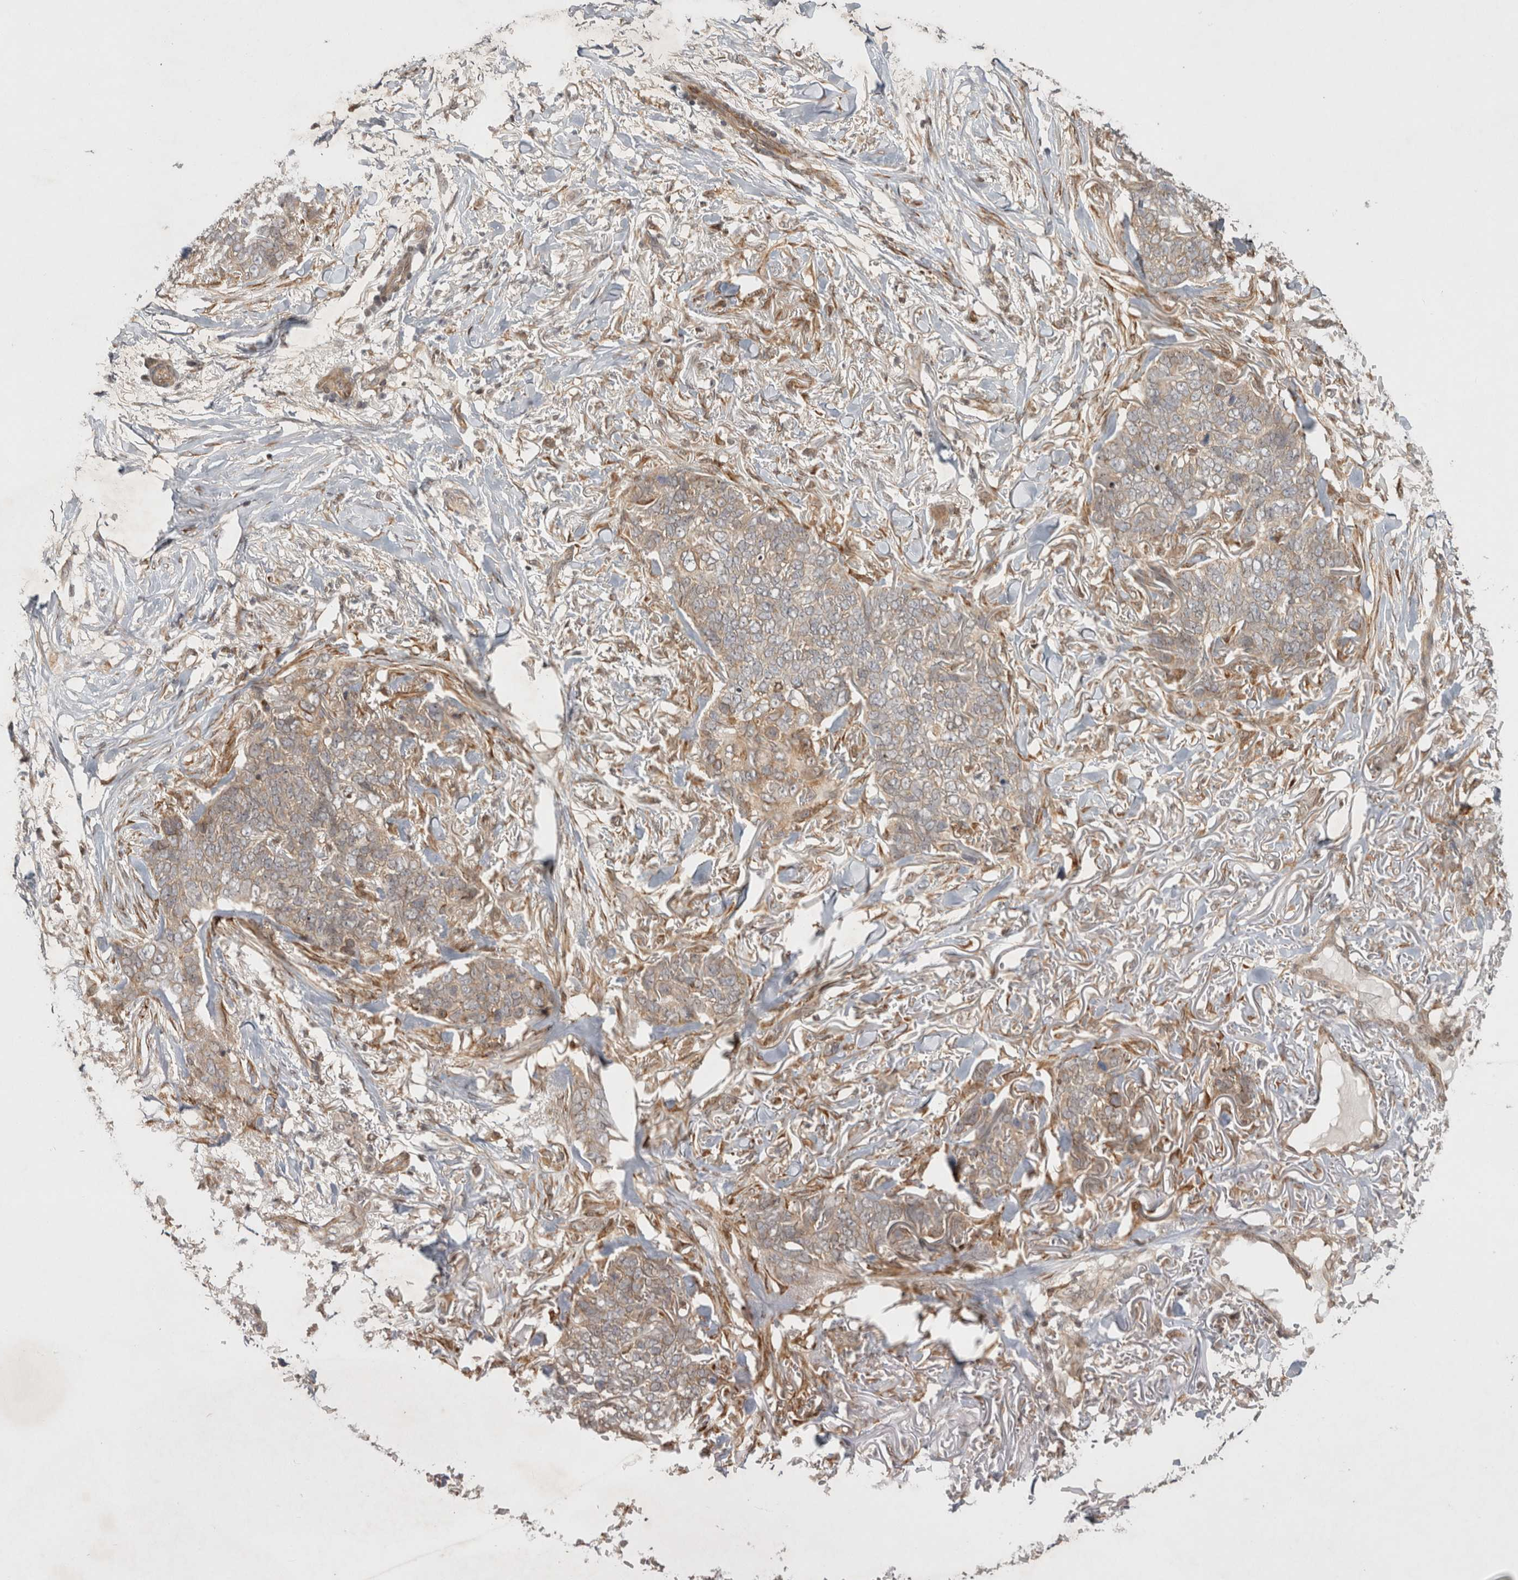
{"staining": {"intensity": "weak", "quantity": ">75%", "location": "cytoplasmic/membranous"}, "tissue": "skin cancer", "cell_type": "Tumor cells", "image_type": "cancer", "snomed": [{"axis": "morphology", "description": "Normal tissue, NOS"}, {"axis": "morphology", "description": "Basal cell carcinoma"}, {"axis": "topography", "description": "Skin"}], "caption": "About >75% of tumor cells in skin cancer reveal weak cytoplasmic/membranous protein positivity as visualized by brown immunohistochemical staining.", "gene": "ZNF318", "patient": {"sex": "male", "age": 77}}